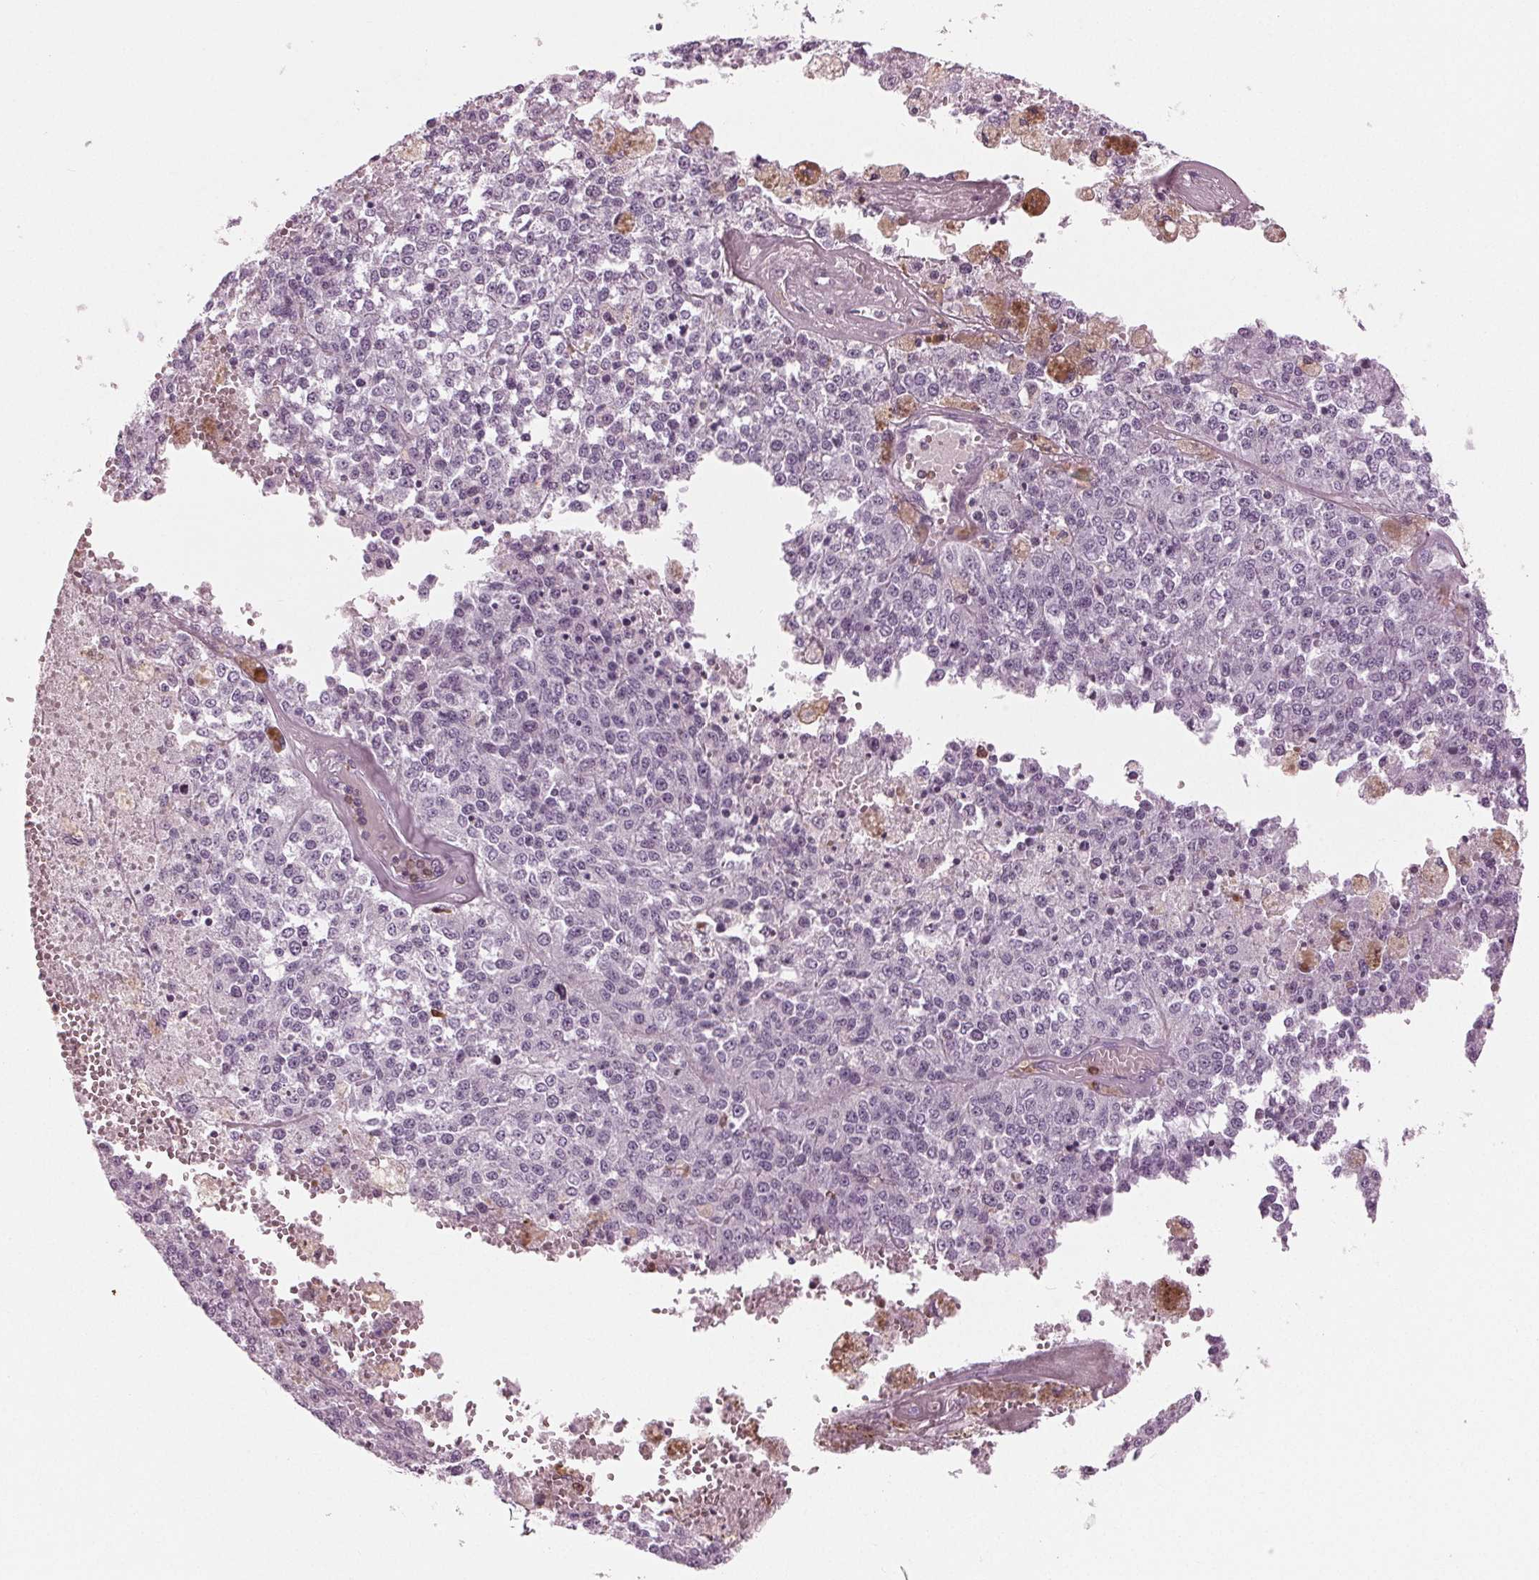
{"staining": {"intensity": "negative", "quantity": "none", "location": "none"}, "tissue": "melanoma", "cell_type": "Tumor cells", "image_type": "cancer", "snomed": [{"axis": "morphology", "description": "Malignant melanoma, Metastatic site"}, {"axis": "topography", "description": "Lymph node"}], "caption": "There is no significant staining in tumor cells of melanoma.", "gene": "BTLA", "patient": {"sex": "female", "age": 64}}